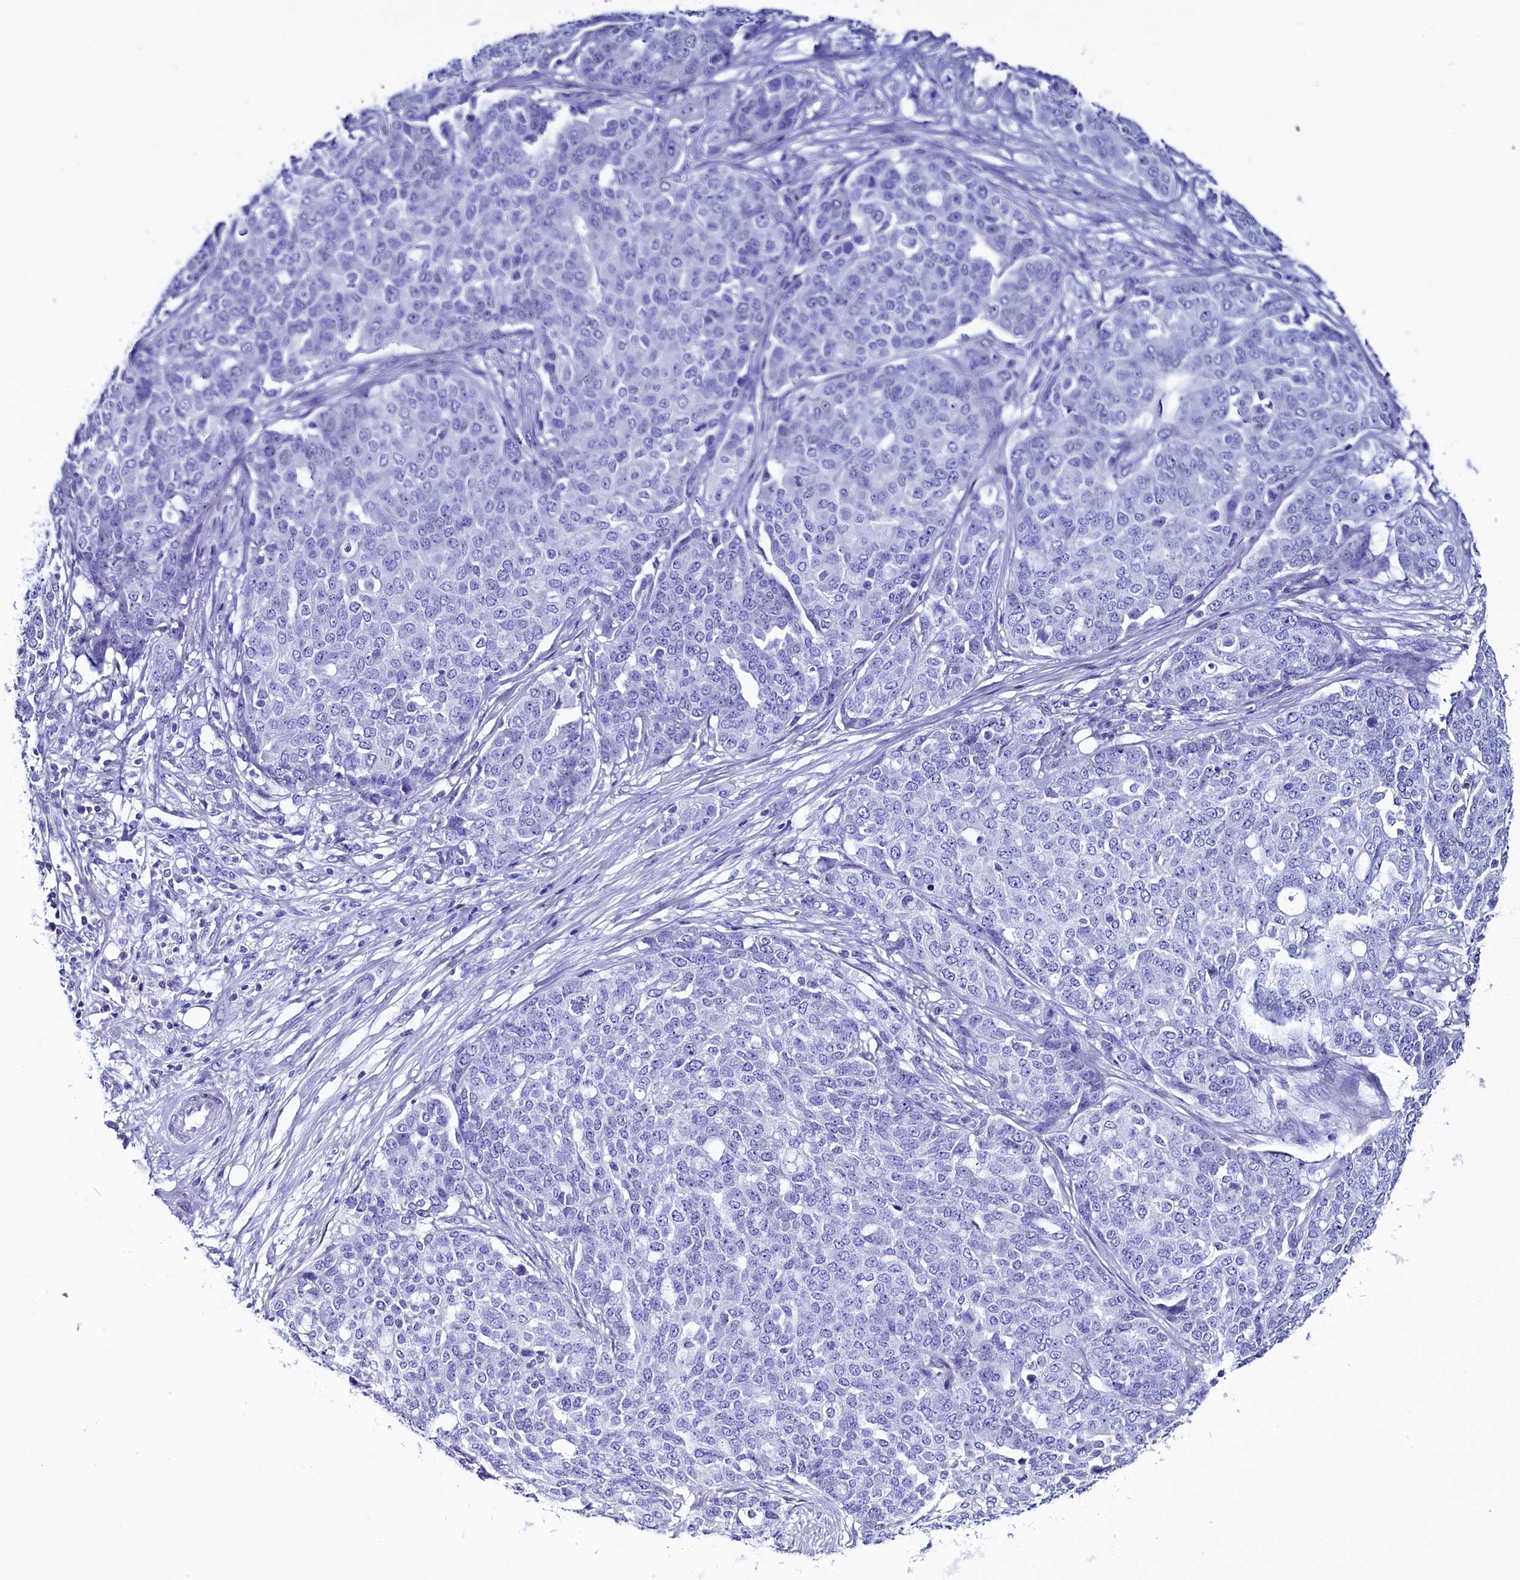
{"staining": {"intensity": "negative", "quantity": "none", "location": "none"}, "tissue": "ovarian cancer", "cell_type": "Tumor cells", "image_type": "cancer", "snomed": [{"axis": "morphology", "description": "Cystadenocarcinoma, serous, NOS"}, {"axis": "topography", "description": "Soft tissue"}, {"axis": "topography", "description": "Ovary"}], "caption": "Immunohistochemical staining of human ovarian cancer (serous cystadenocarcinoma) exhibits no significant expression in tumor cells. (DAB (3,3'-diaminobenzidine) immunohistochemistry (IHC) with hematoxylin counter stain).", "gene": "ANKRD29", "patient": {"sex": "female", "age": 57}}